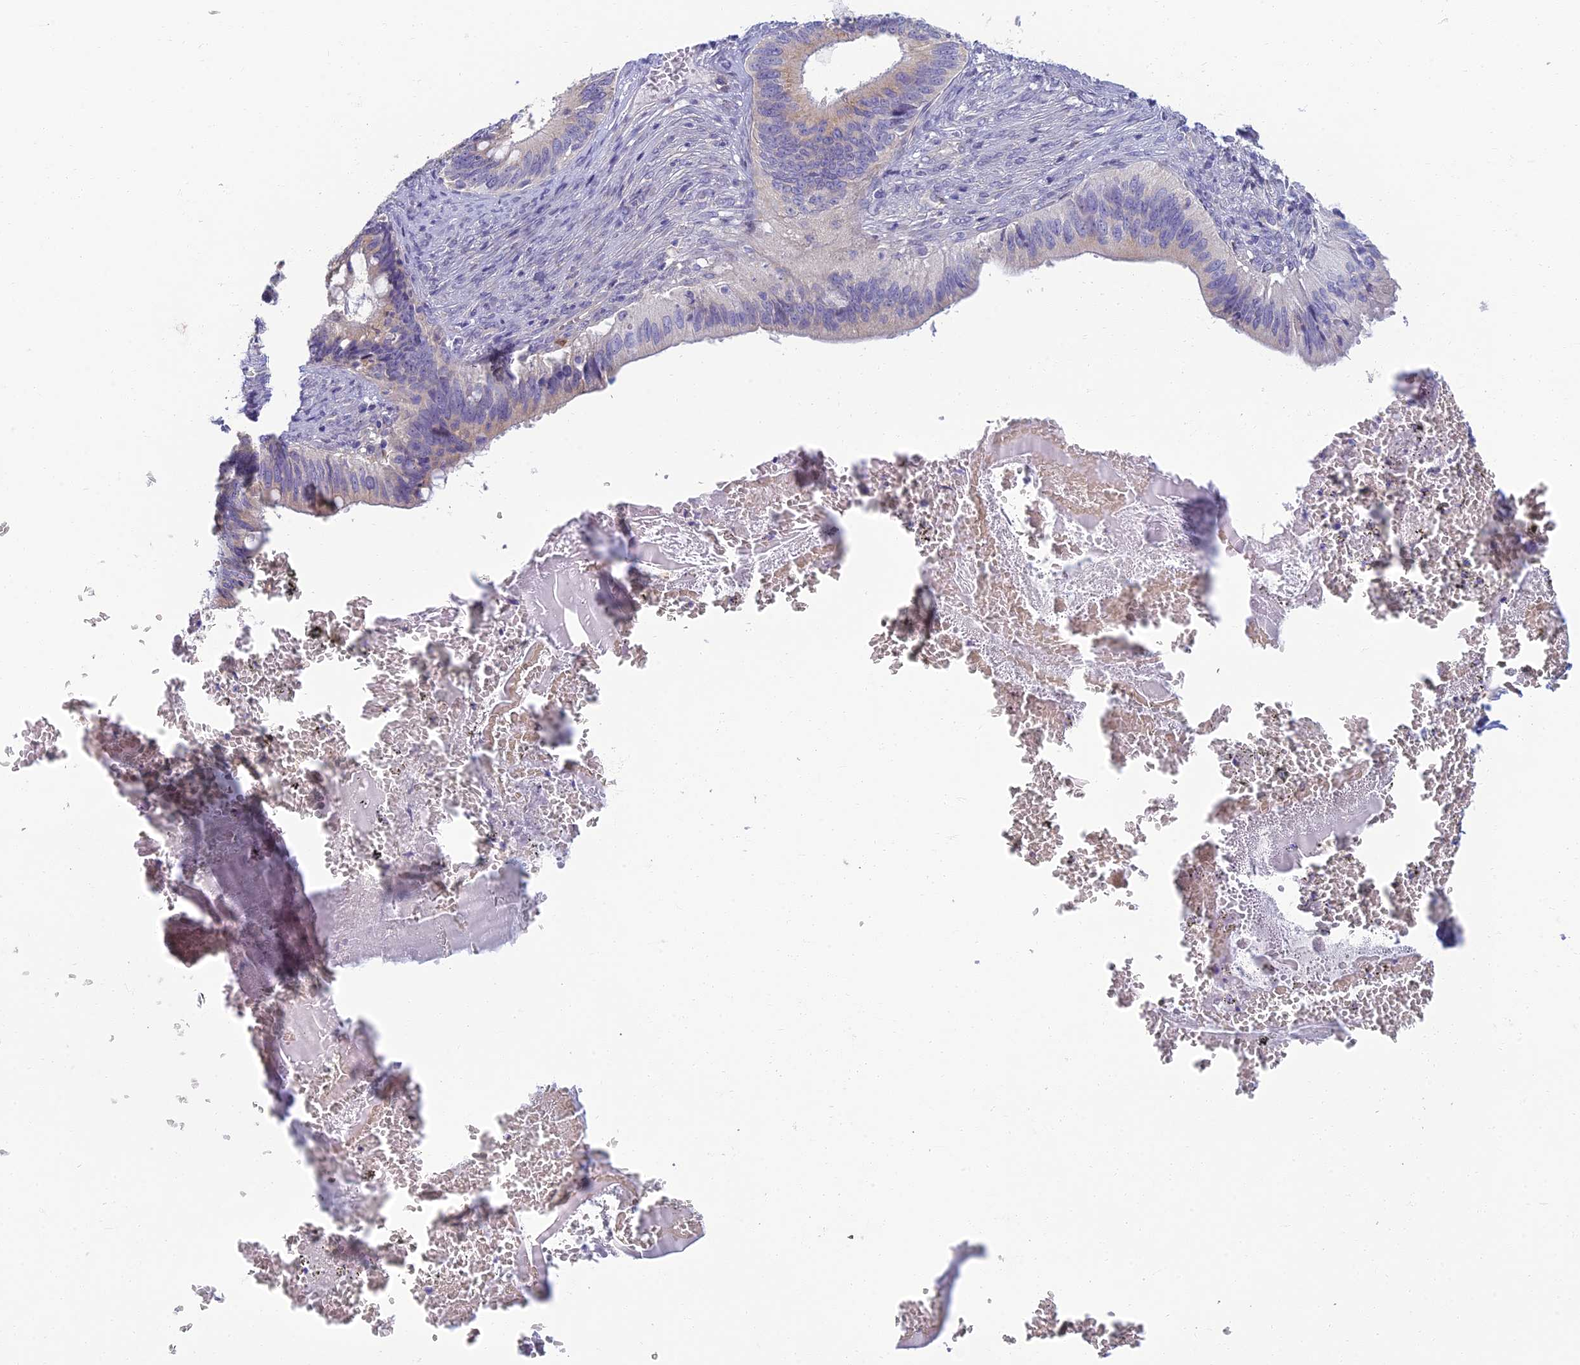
{"staining": {"intensity": "negative", "quantity": "none", "location": "none"}, "tissue": "cervical cancer", "cell_type": "Tumor cells", "image_type": "cancer", "snomed": [{"axis": "morphology", "description": "Adenocarcinoma, NOS"}, {"axis": "topography", "description": "Cervix"}], "caption": "High power microscopy photomicrograph of an IHC histopathology image of adenocarcinoma (cervical), revealing no significant staining in tumor cells.", "gene": "NEURL1", "patient": {"sex": "female", "age": 42}}